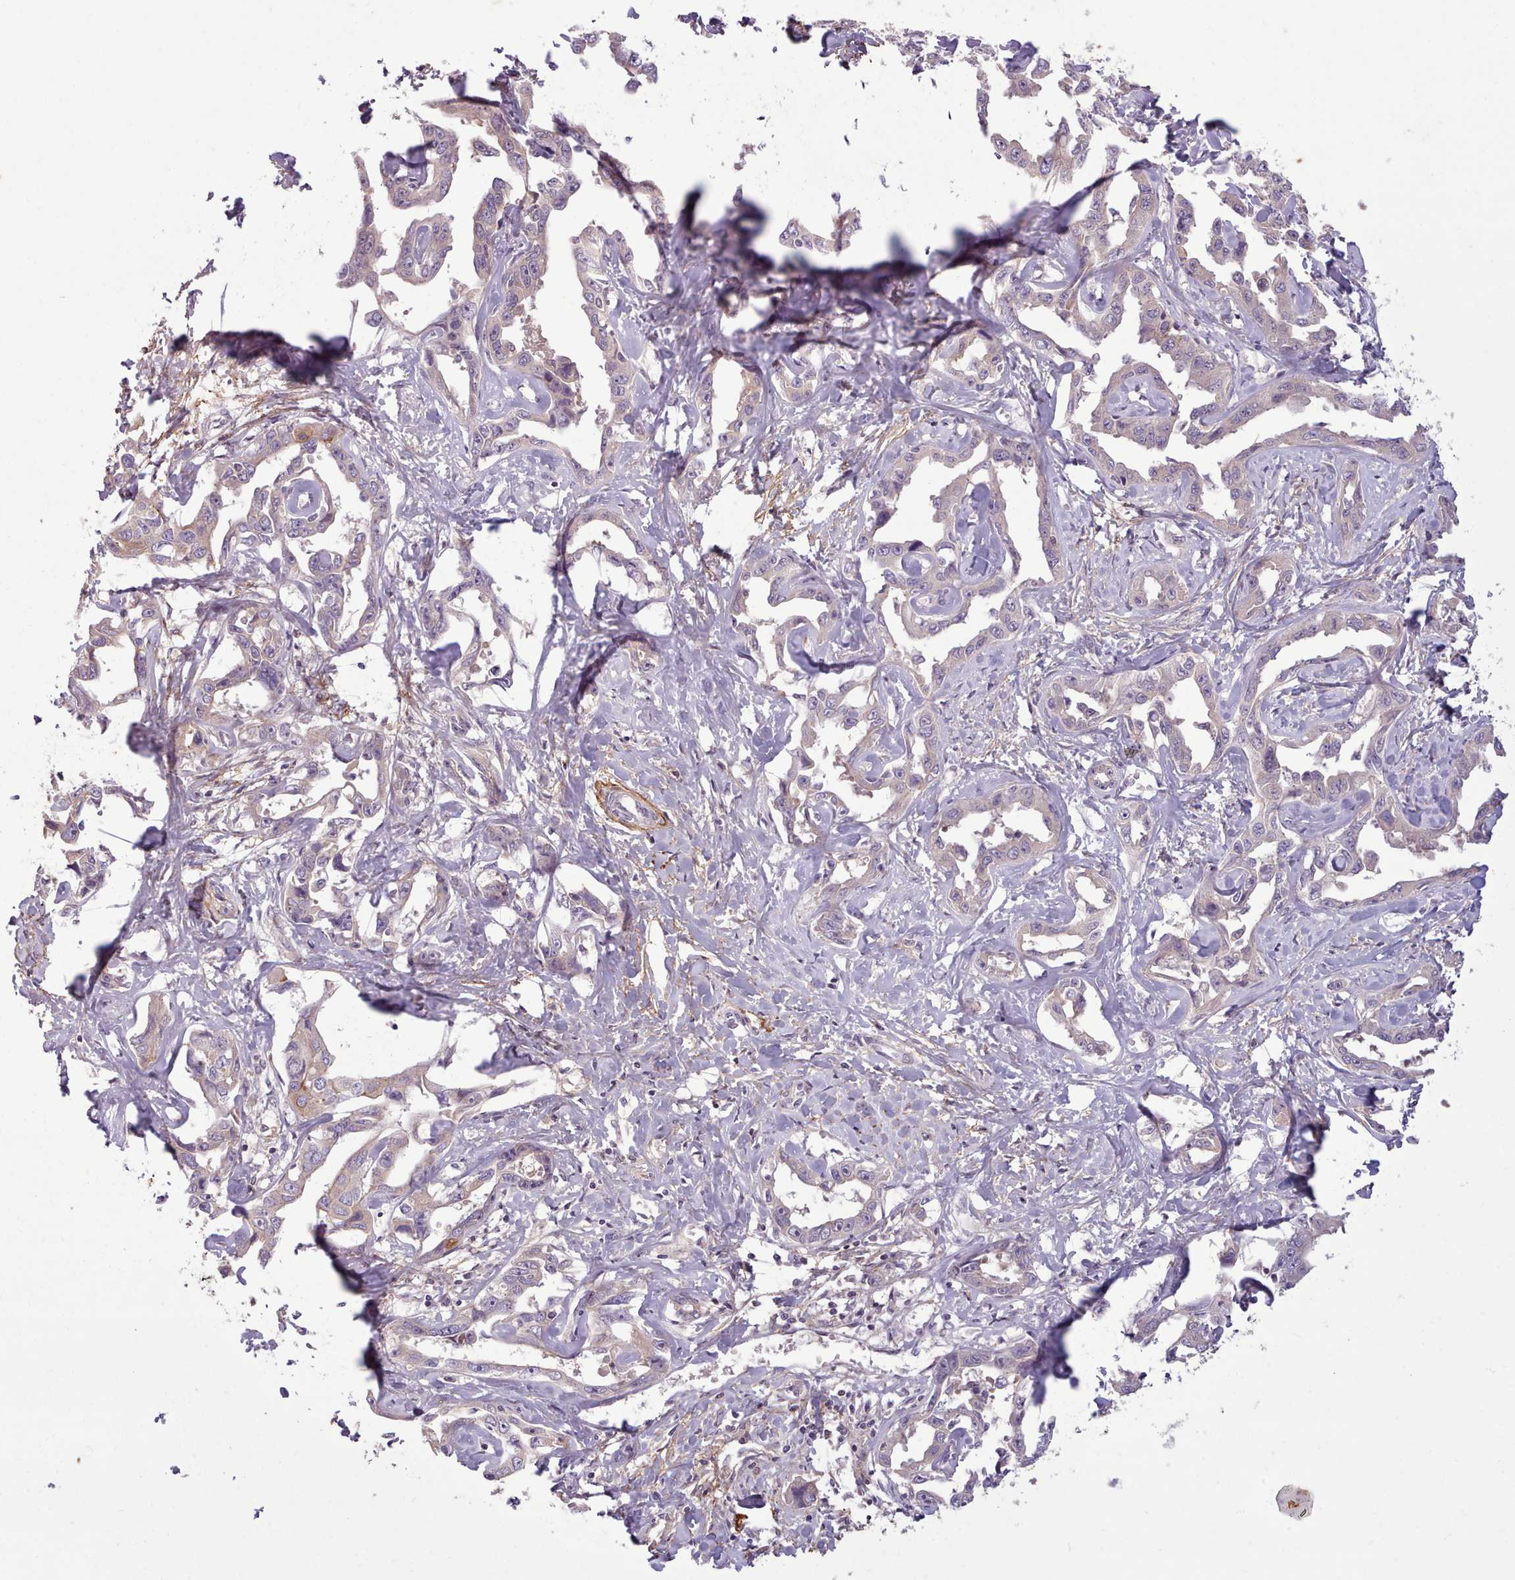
{"staining": {"intensity": "negative", "quantity": "none", "location": "none"}, "tissue": "liver cancer", "cell_type": "Tumor cells", "image_type": "cancer", "snomed": [{"axis": "morphology", "description": "Cholangiocarcinoma"}, {"axis": "topography", "description": "Liver"}], "caption": "This is a histopathology image of immunohistochemistry (IHC) staining of liver cancer, which shows no staining in tumor cells.", "gene": "NMRK1", "patient": {"sex": "male", "age": 59}}